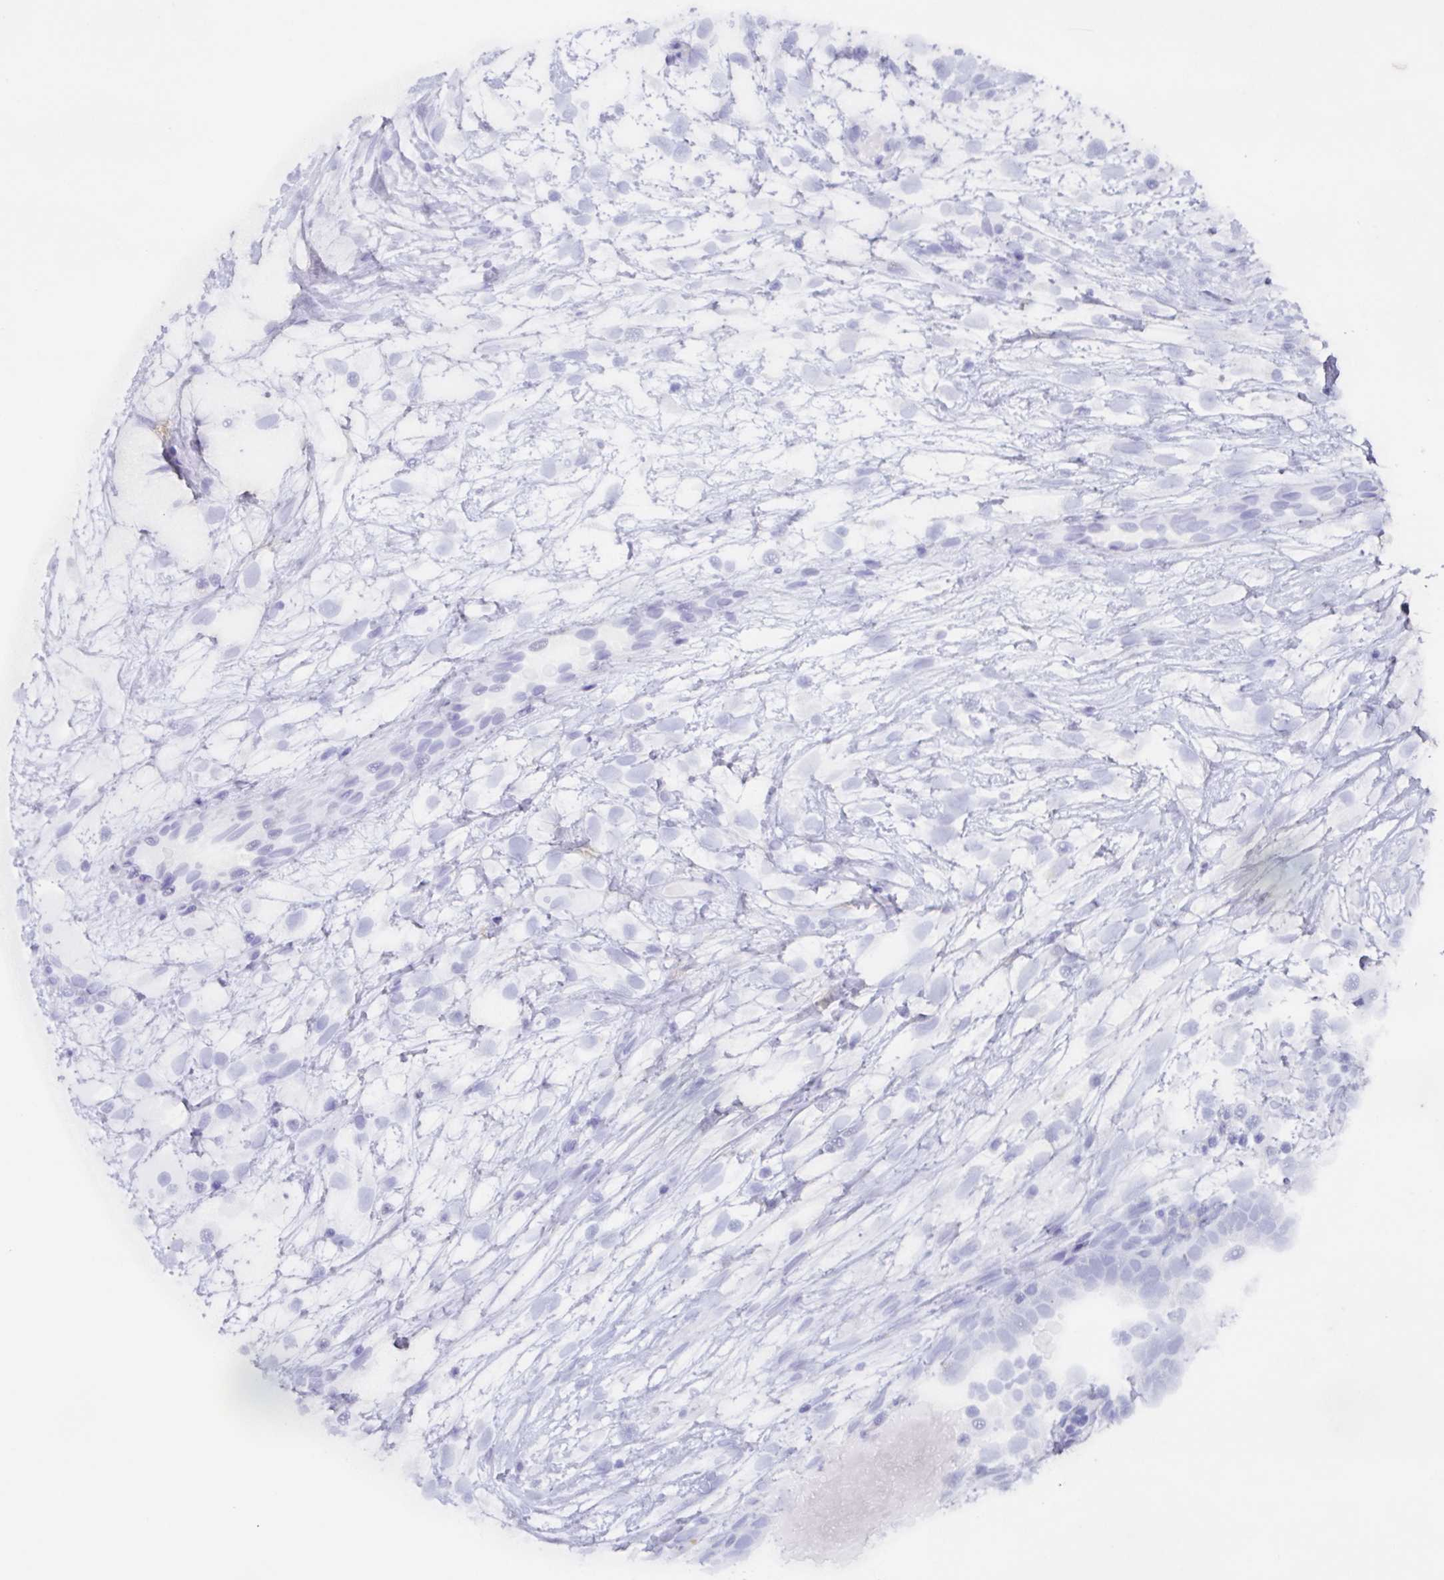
{"staining": {"intensity": "negative", "quantity": "none", "location": "none"}, "tissue": "testis cancer", "cell_type": "Tumor cells", "image_type": "cancer", "snomed": [{"axis": "morphology", "description": "Carcinoma, Embryonal, NOS"}, {"axis": "topography", "description": "Testis"}], "caption": "Tumor cells are negative for protein expression in human testis cancer (embryonal carcinoma). Nuclei are stained in blue.", "gene": "POU2F3", "patient": {"sex": "male", "age": 32}}